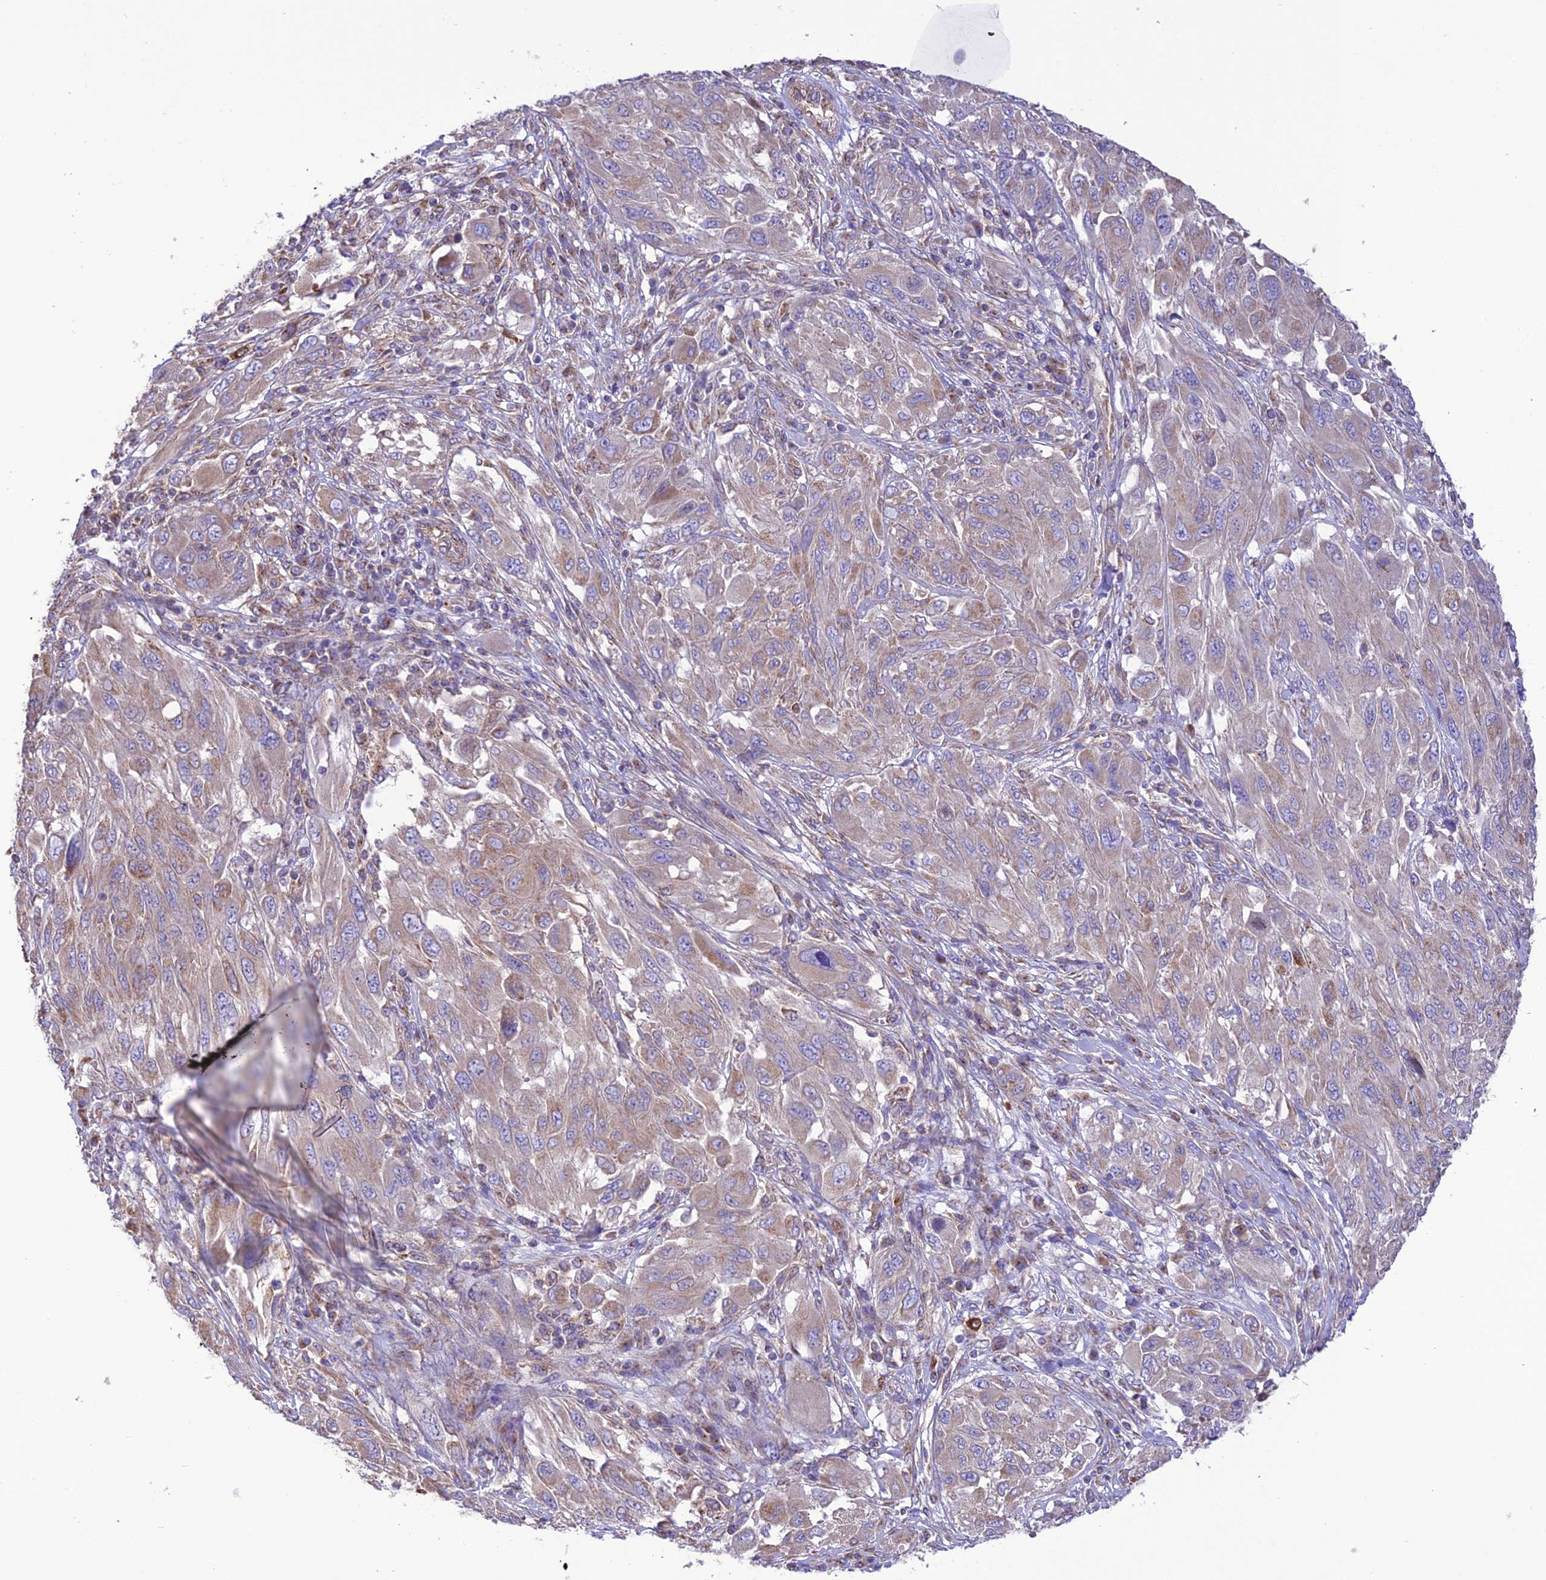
{"staining": {"intensity": "moderate", "quantity": "<25%", "location": "cytoplasmic/membranous"}, "tissue": "melanoma", "cell_type": "Tumor cells", "image_type": "cancer", "snomed": [{"axis": "morphology", "description": "Malignant melanoma, NOS"}, {"axis": "topography", "description": "Skin"}], "caption": "Immunohistochemical staining of human malignant melanoma displays low levels of moderate cytoplasmic/membranous protein expression in approximately <25% of tumor cells.", "gene": "MAP3K12", "patient": {"sex": "female", "age": 91}}